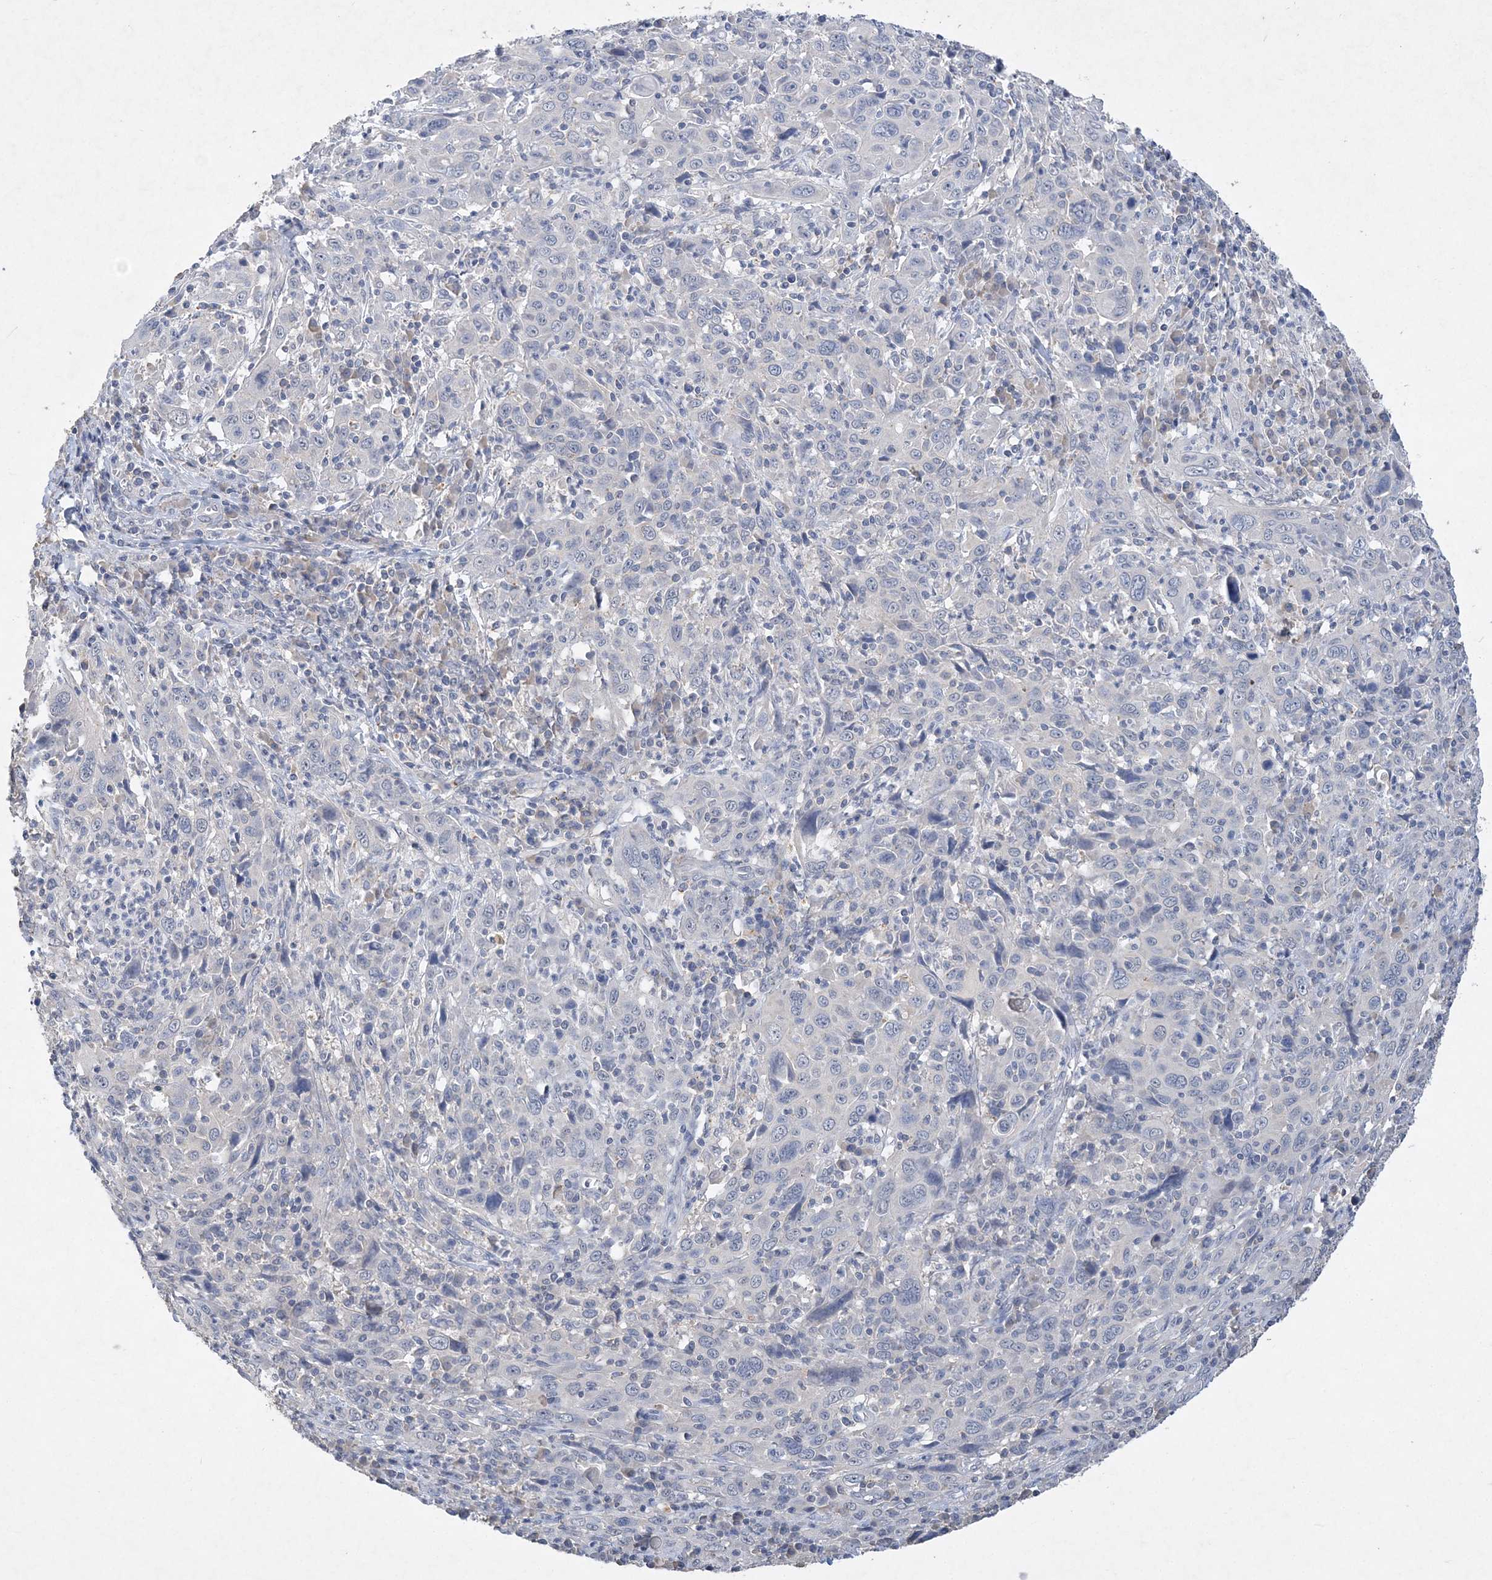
{"staining": {"intensity": "negative", "quantity": "none", "location": "none"}, "tissue": "cervical cancer", "cell_type": "Tumor cells", "image_type": "cancer", "snomed": [{"axis": "morphology", "description": "Squamous cell carcinoma, NOS"}, {"axis": "topography", "description": "Cervix"}], "caption": "Tumor cells are negative for brown protein staining in cervical squamous cell carcinoma.", "gene": "C11orf58", "patient": {"sex": "female", "age": 46}}